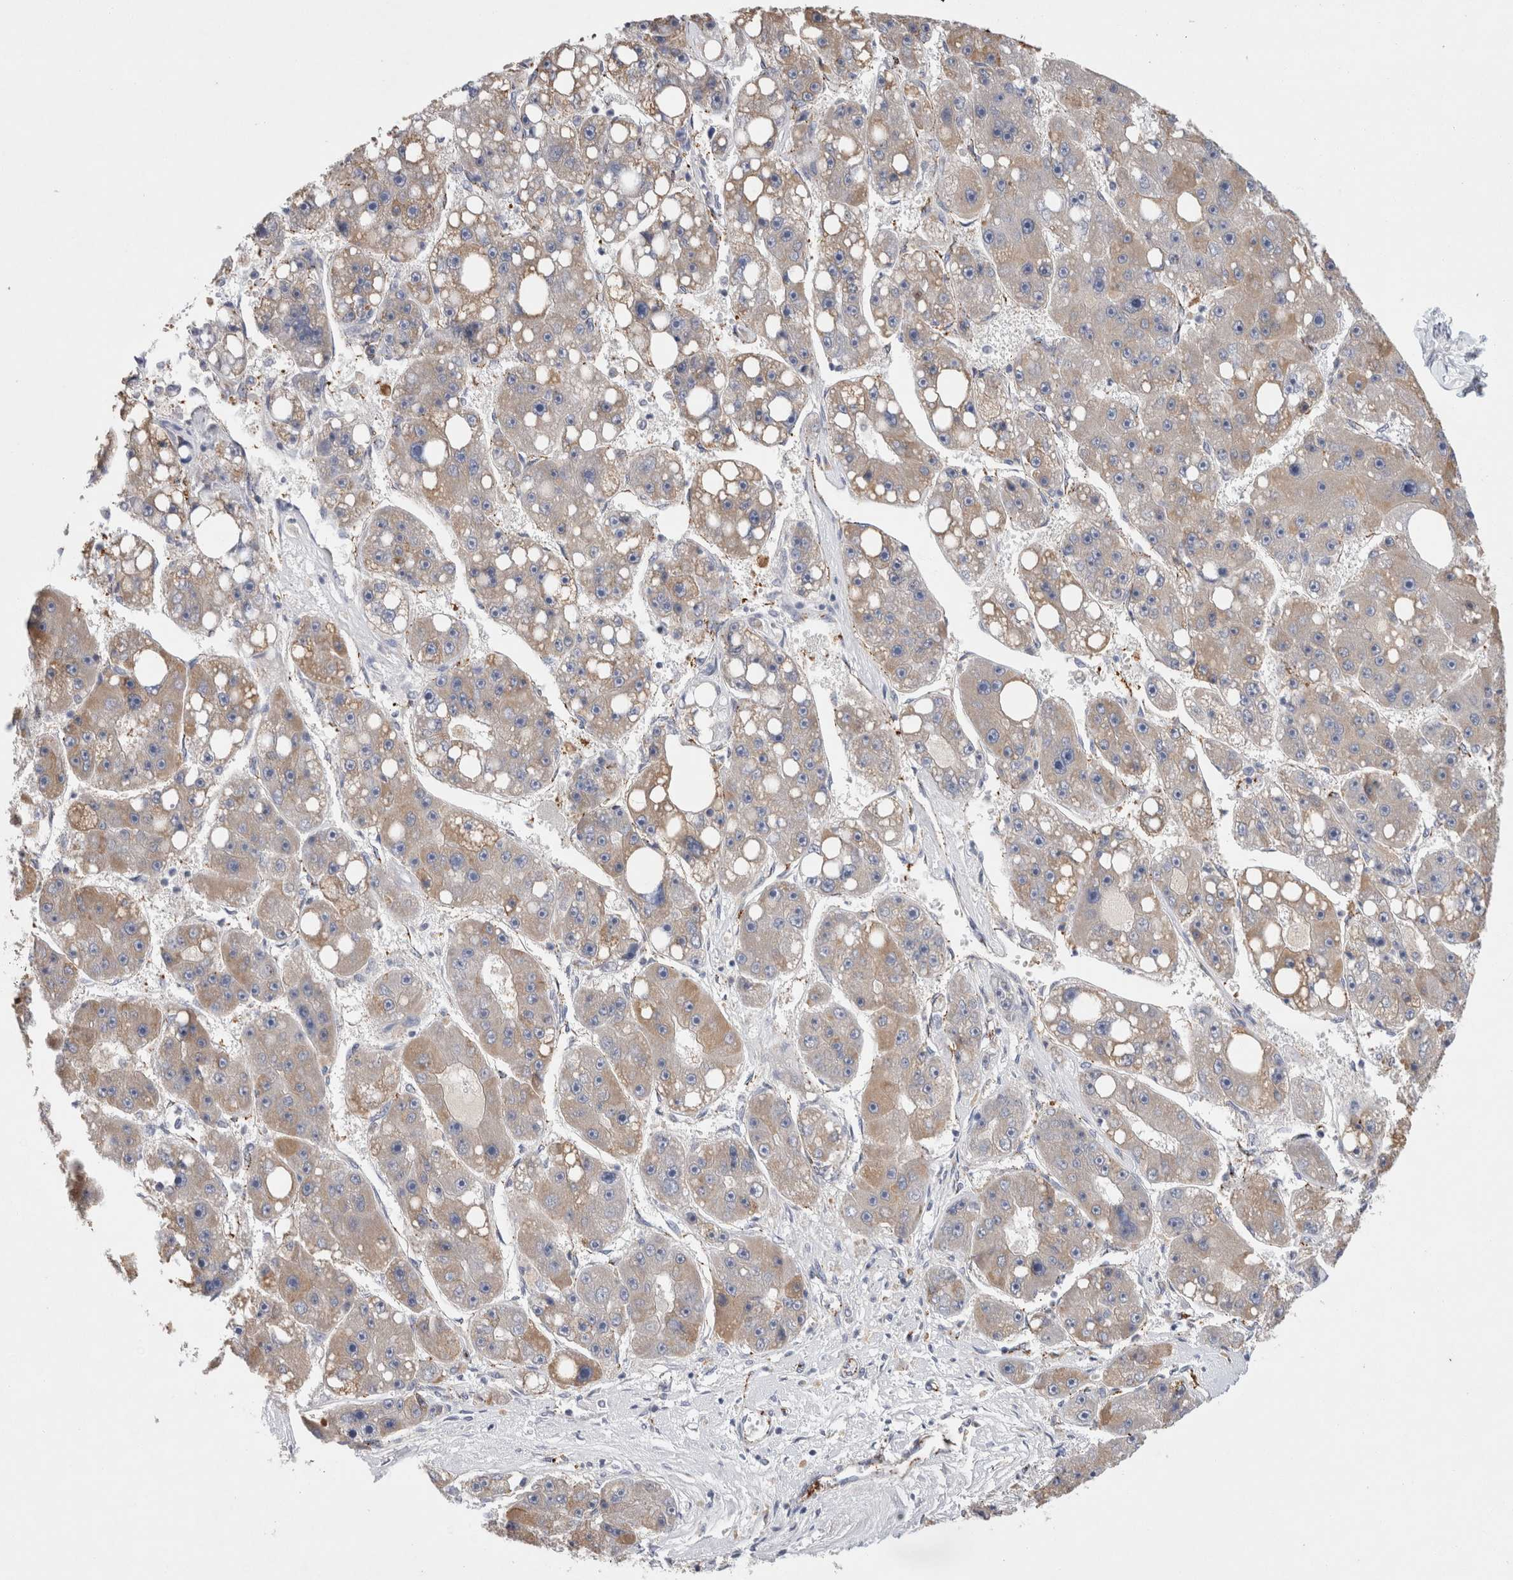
{"staining": {"intensity": "weak", "quantity": "25%-75%", "location": "cytoplasmic/membranous"}, "tissue": "liver cancer", "cell_type": "Tumor cells", "image_type": "cancer", "snomed": [{"axis": "morphology", "description": "Carcinoma, Hepatocellular, NOS"}, {"axis": "topography", "description": "Liver"}], "caption": "Brown immunohistochemical staining in human liver hepatocellular carcinoma reveals weak cytoplasmic/membranous expression in approximately 25%-75% of tumor cells. Using DAB (brown) and hematoxylin (blue) stains, captured at high magnification using brightfield microscopy.", "gene": "IARS2", "patient": {"sex": "female", "age": 61}}